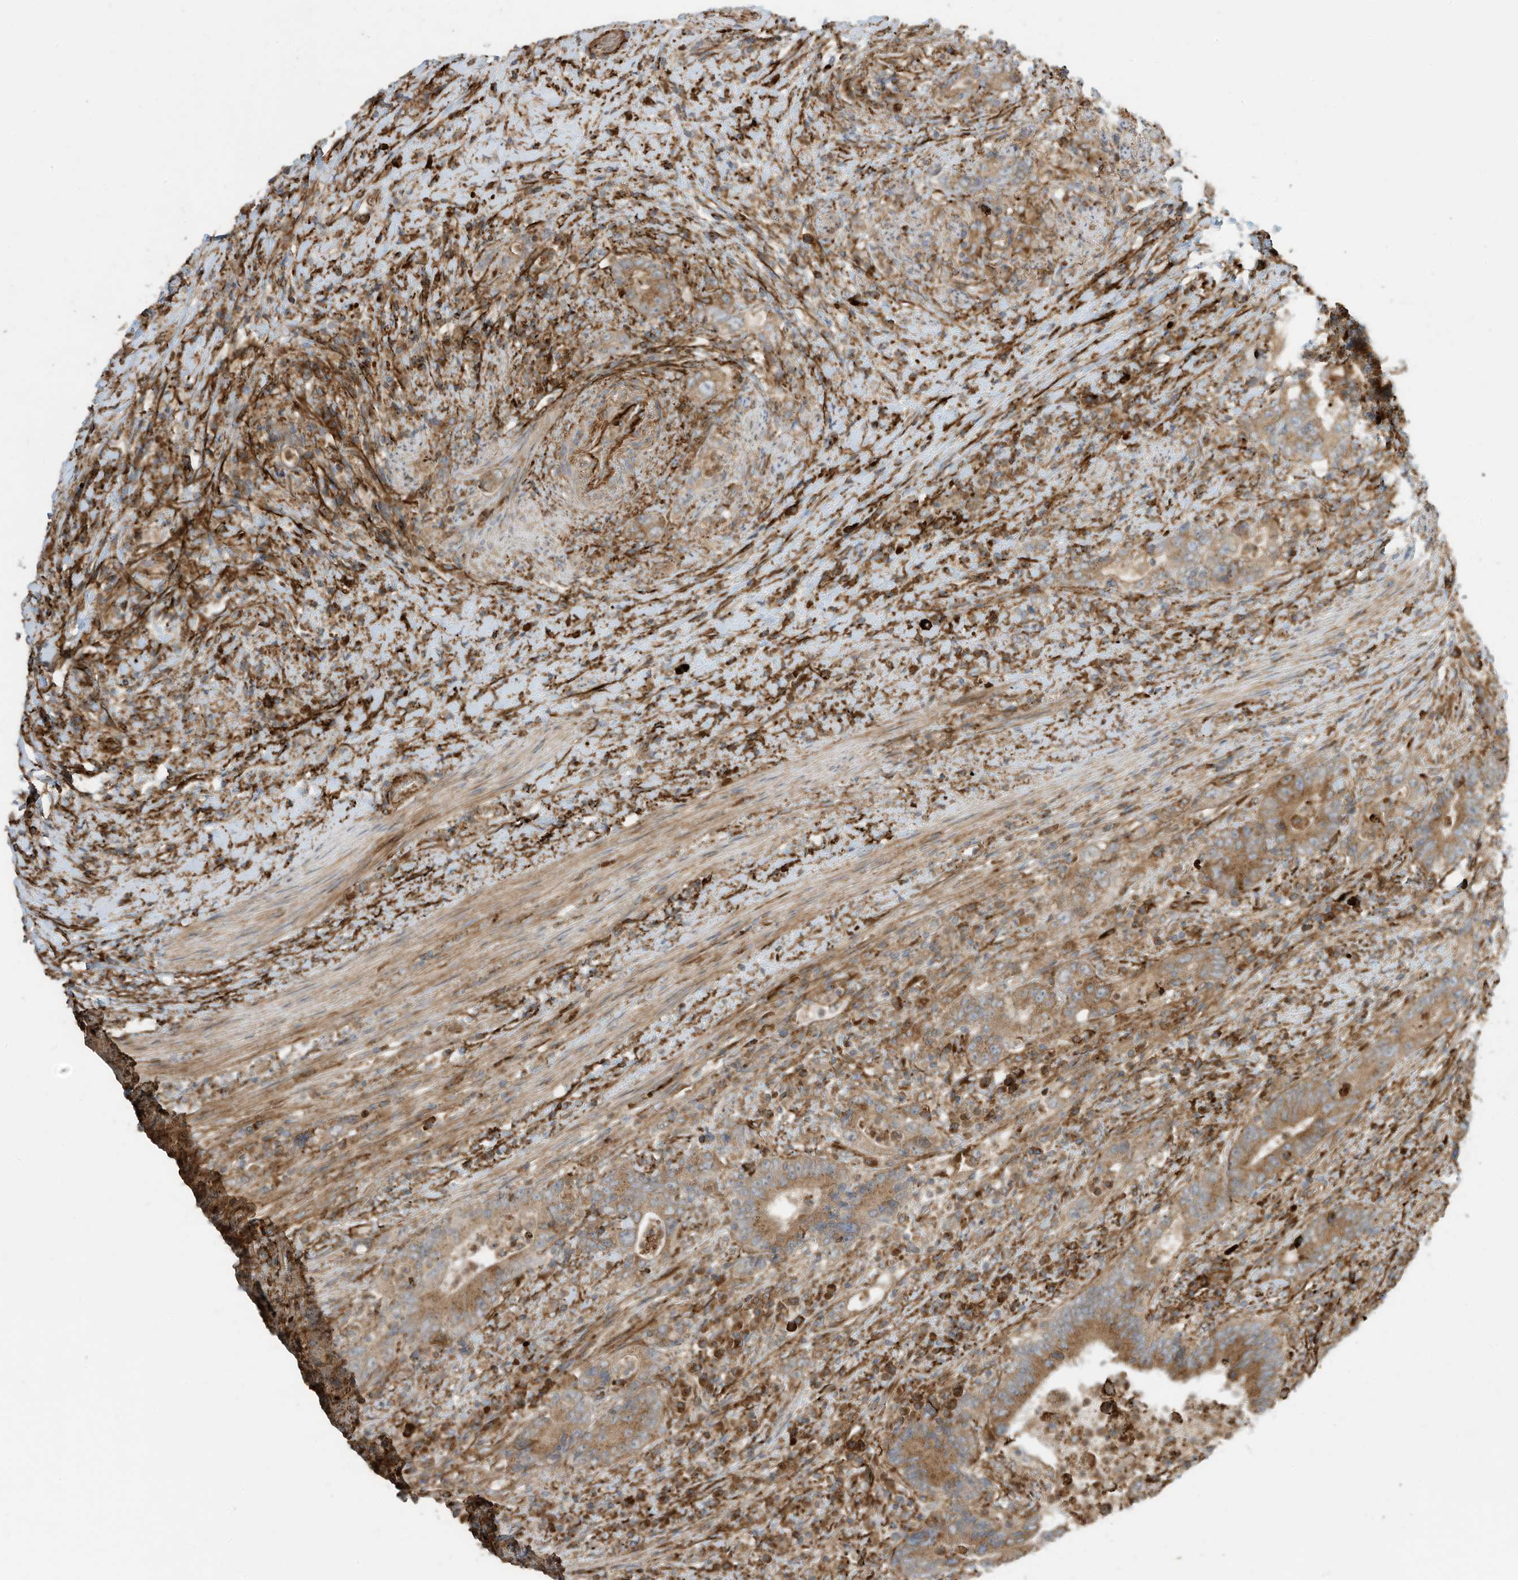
{"staining": {"intensity": "moderate", "quantity": ">75%", "location": "cytoplasmic/membranous"}, "tissue": "colorectal cancer", "cell_type": "Tumor cells", "image_type": "cancer", "snomed": [{"axis": "morphology", "description": "Adenocarcinoma, NOS"}, {"axis": "topography", "description": "Colon"}], "caption": "The immunohistochemical stain highlights moderate cytoplasmic/membranous staining in tumor cells of adenocarcinoma (colorectal) tissue.", "gene": "TRNAU1AP", "patient": {"sex": "female", "age": 75}}